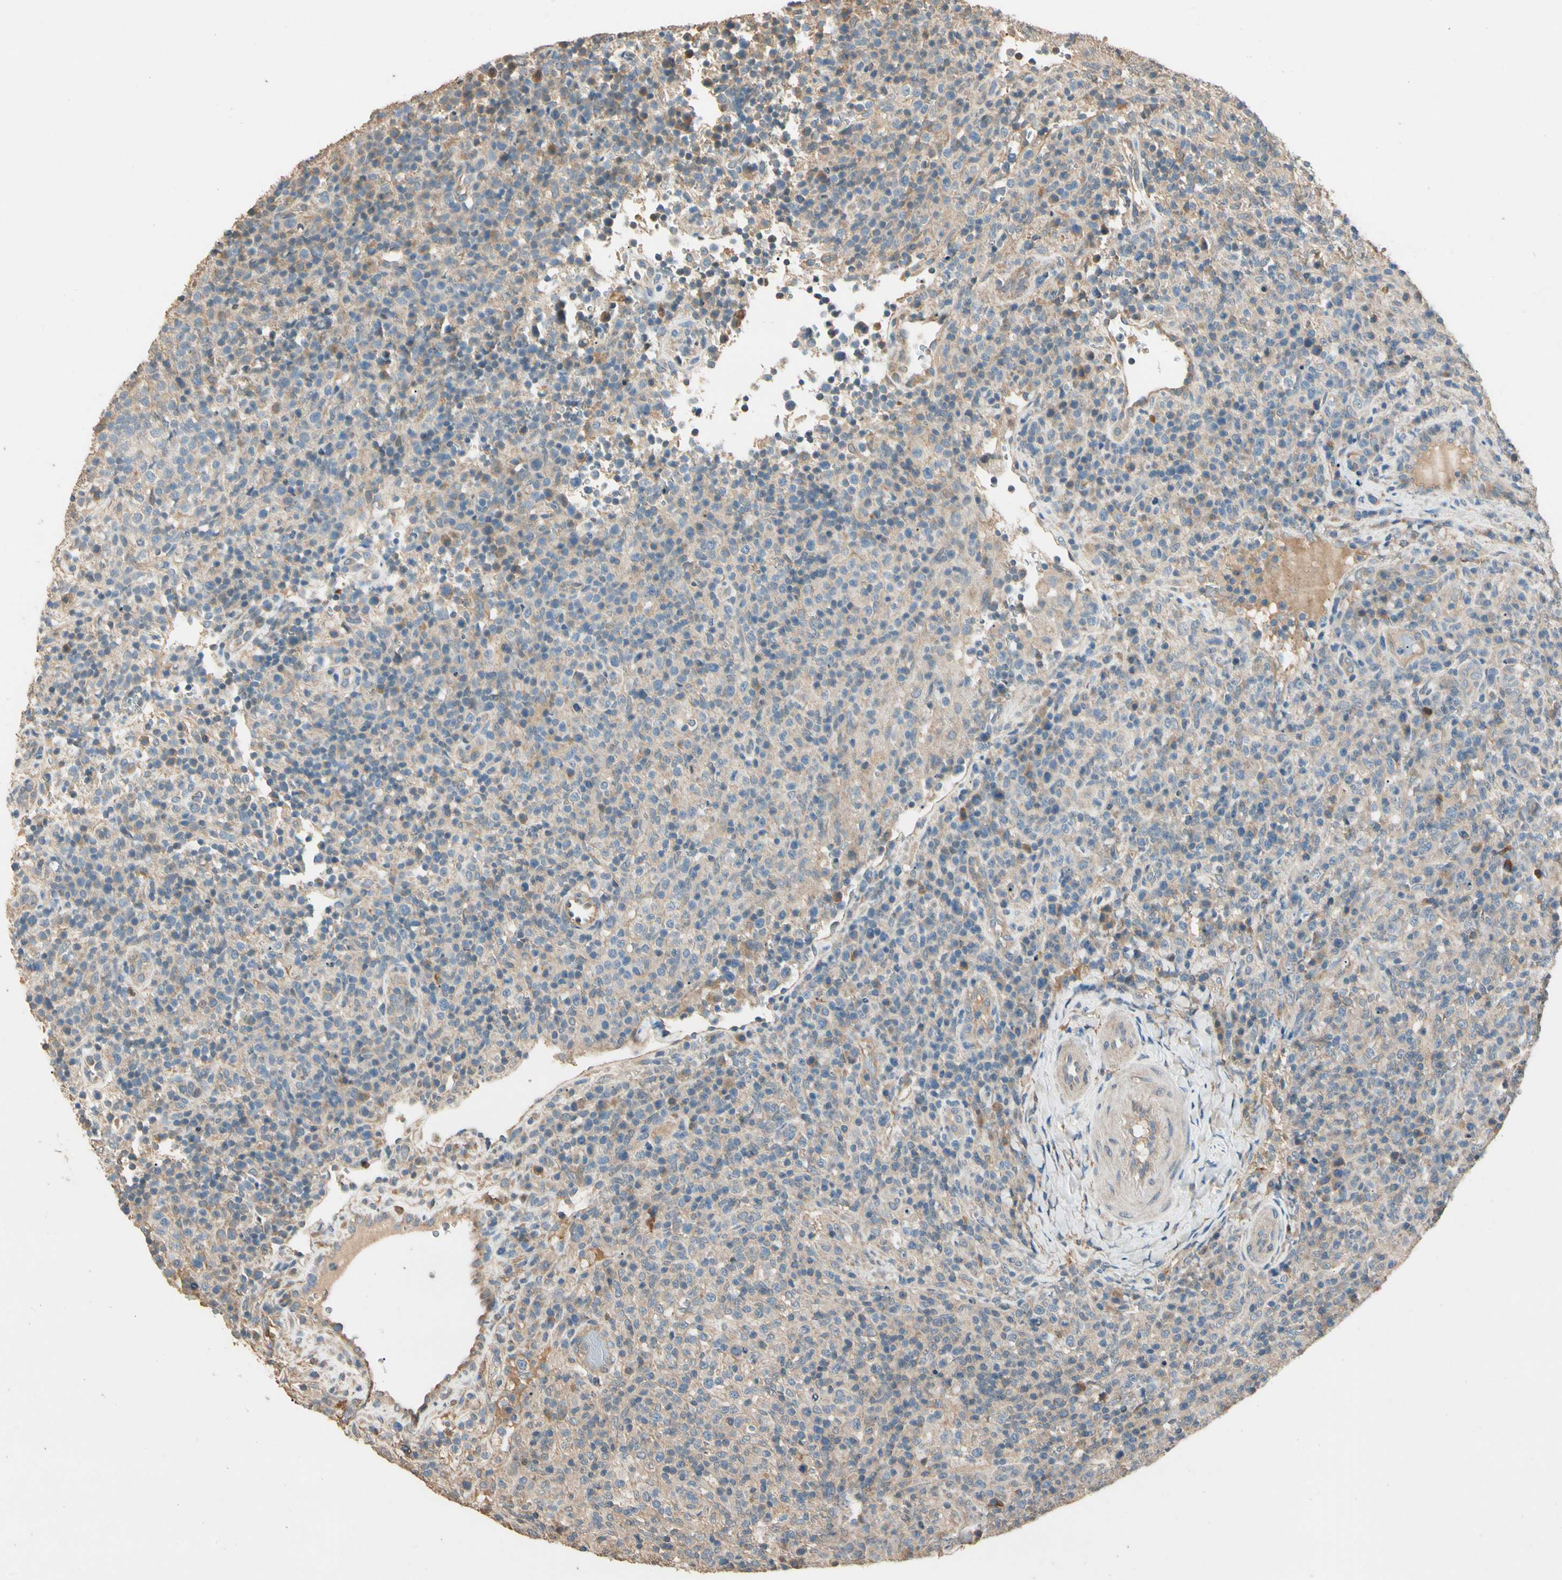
{"staining": {"intensity": "weak", "quantity": ">75%", "location": "cytoplasmic/membranous"}, "tissue": "lymphoma", "cell_type": "Tumor cells", "image_type": "cancer", "snomed": [{"axis": "morphology", "description": "Malignant lymphoma, non-Hodgkin's type, High grade"}, {"axis": "topography", "description": "Lymph node"}], "caption": "IHC histopathology image of neoplastic tissue: lymphoma stained using immunohistochemistry shows low levels of weak protein expression localized specifically in the cytoplasmic/membranous of tumor cells, appearing as a cytoplasmic/membranous brown color.", "gene": "CDH6", "patient": {"sex": "female", "age": 76}}